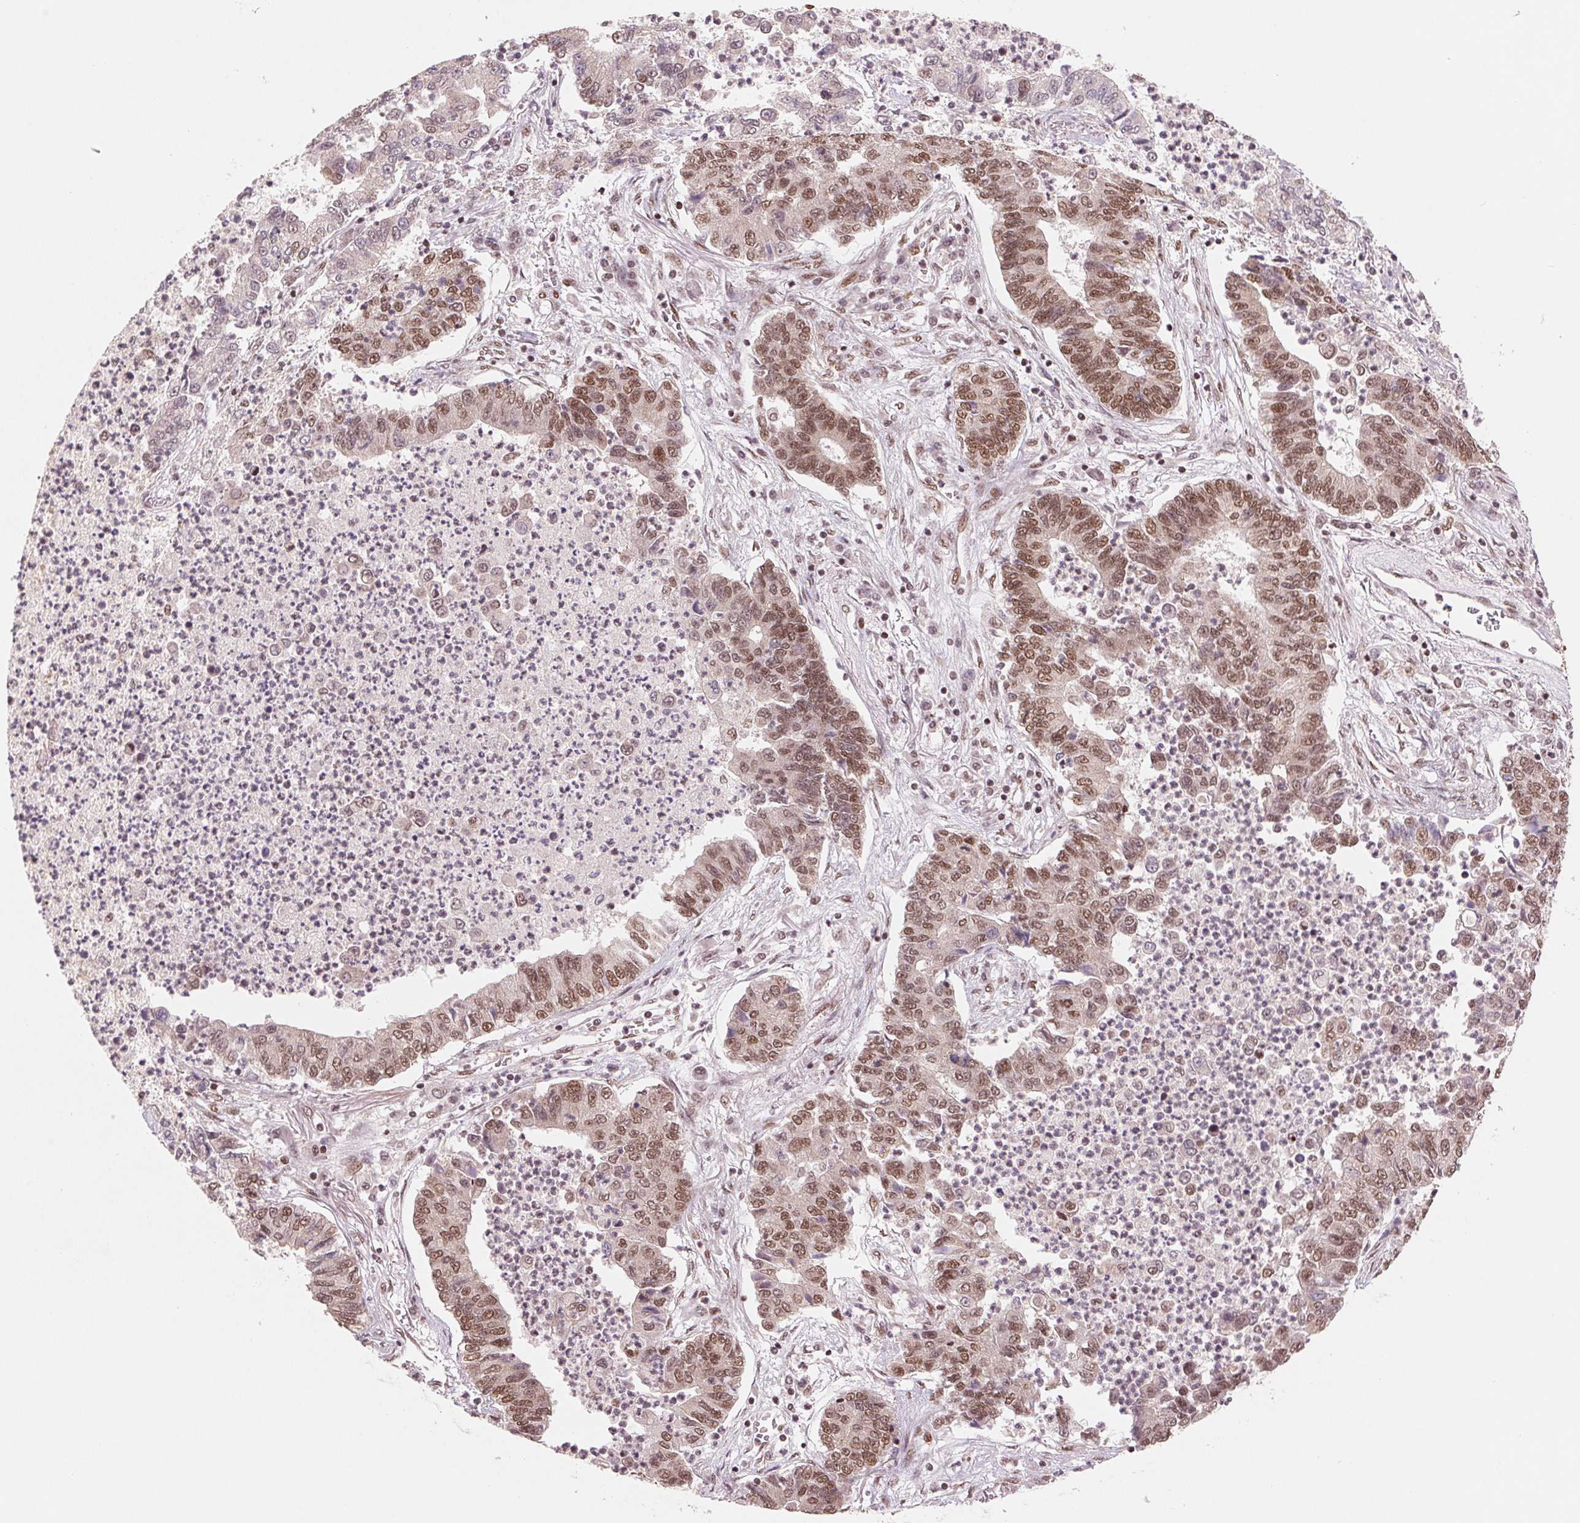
{"staining": {"intensity": "moderate", "quantity": "25%-75%", "location": "nuclear"}, "tissue": "lung cancer", "cell_type": "Tumor cells", "image_type": "cancer", "snomed": [{"axis": "morphology", "description": "Adenocarcinoma, NOS"}, {"axis": "topography", "description": "Lung"}], "caption": "A brown stain highlights moderate nuclear staining of a protein in human lung cancer (adenocarcinoma) tumor cells.", "gene": "TTLL9", "patient": {"sex": "female", "age": 57}}